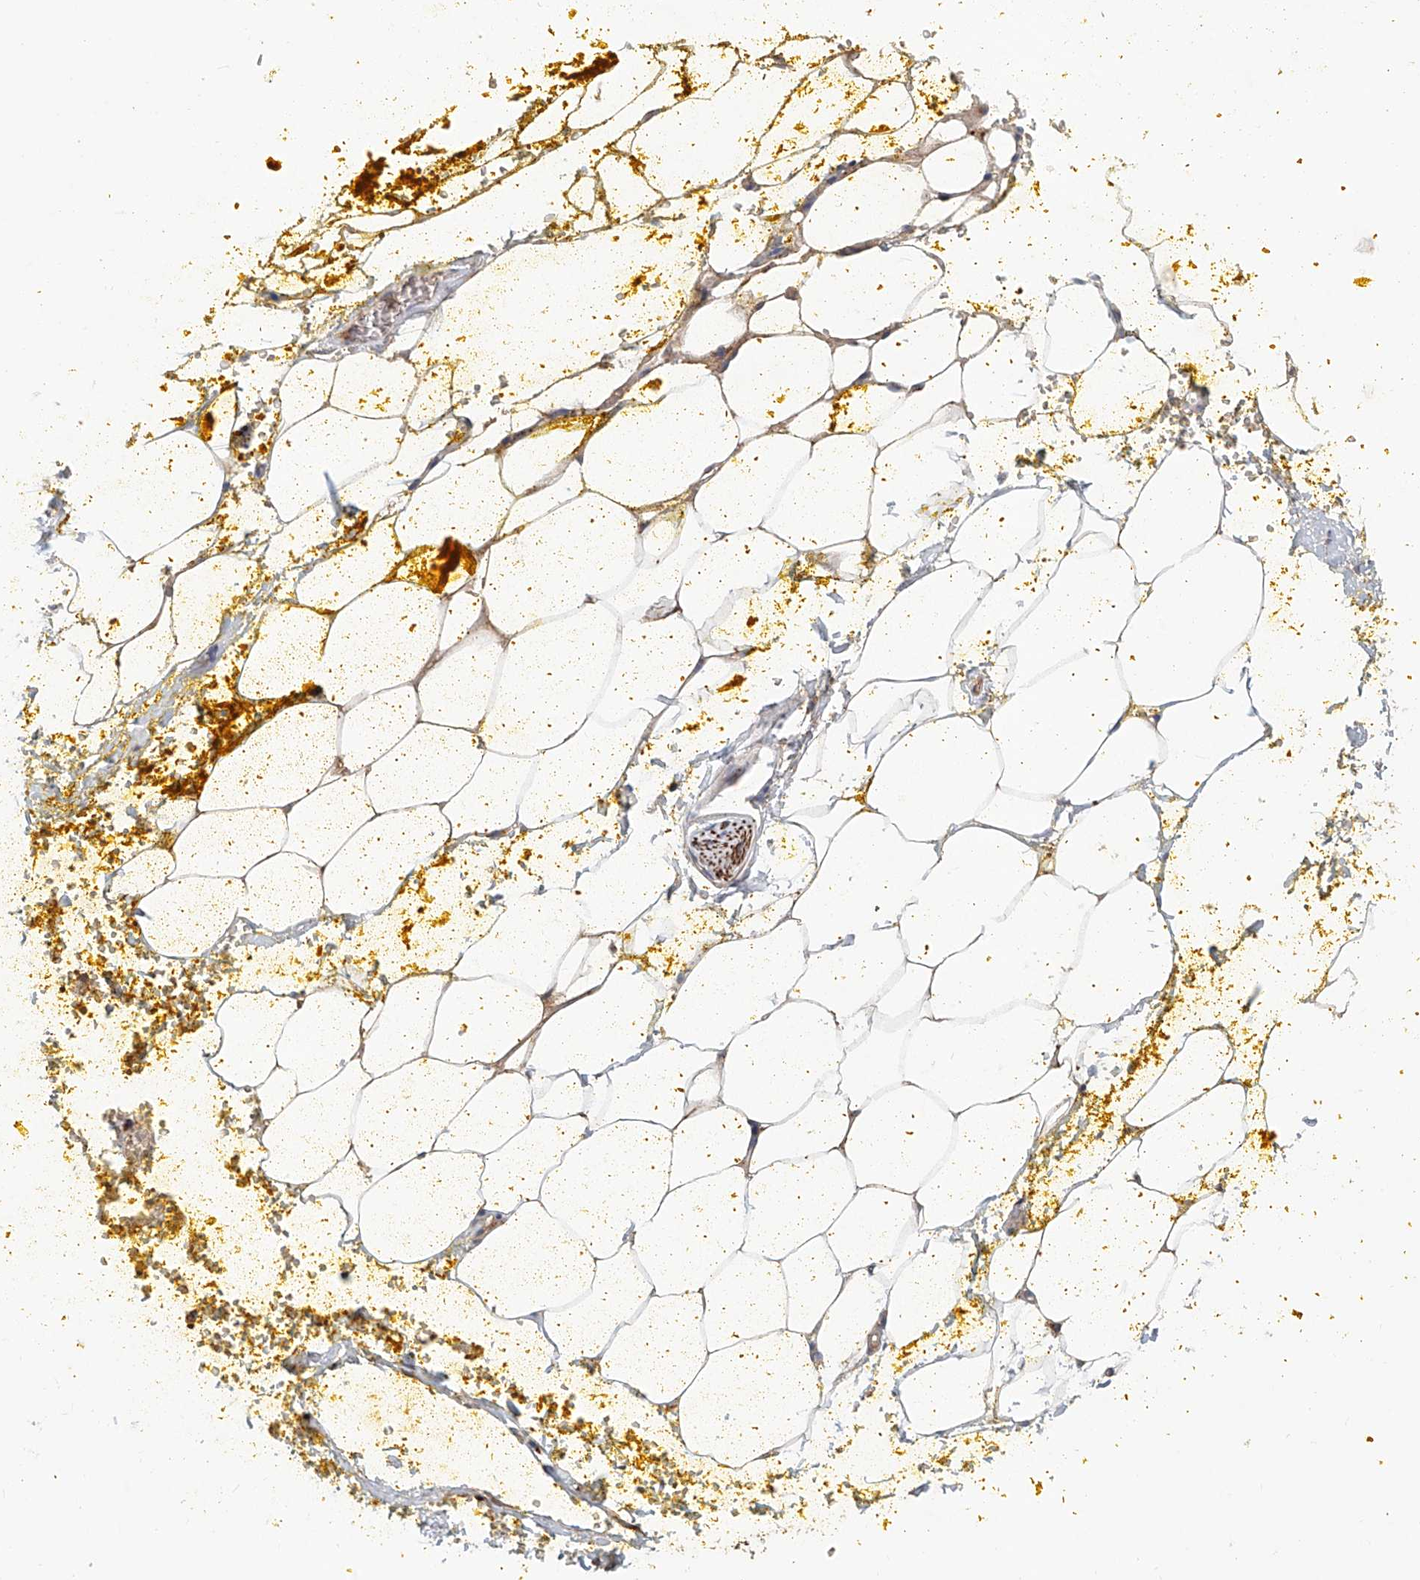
{"staining": {"intensity": "weak", "quantity": "25%-75%", "location": "cytoplasmic/membranous"}, "tissue": "adipose tissue", "cell_type": "Adipocytes", "image_type": "normal", "snomed": [{"axis": "morphology", "description": "Normal tissue, NOS"}, {"axis": "morphology", "description": "Adenocarcinoma, Low grade"}, {"axis": "topography", "description": "Prostate"}, {"axis": "topography", "description": "Peripheral nerve tissue"}], "caption": "Adipocytes reveal weak cytoplasmic/membranous expression in approximately 25%-75% of cells in unremarkable adipose tissue. (DAB IHC, brown staining for protein, blue staining for nuclei).", "gene": "HGSNAT", "patient": {"sex": "male", "age": 63}}